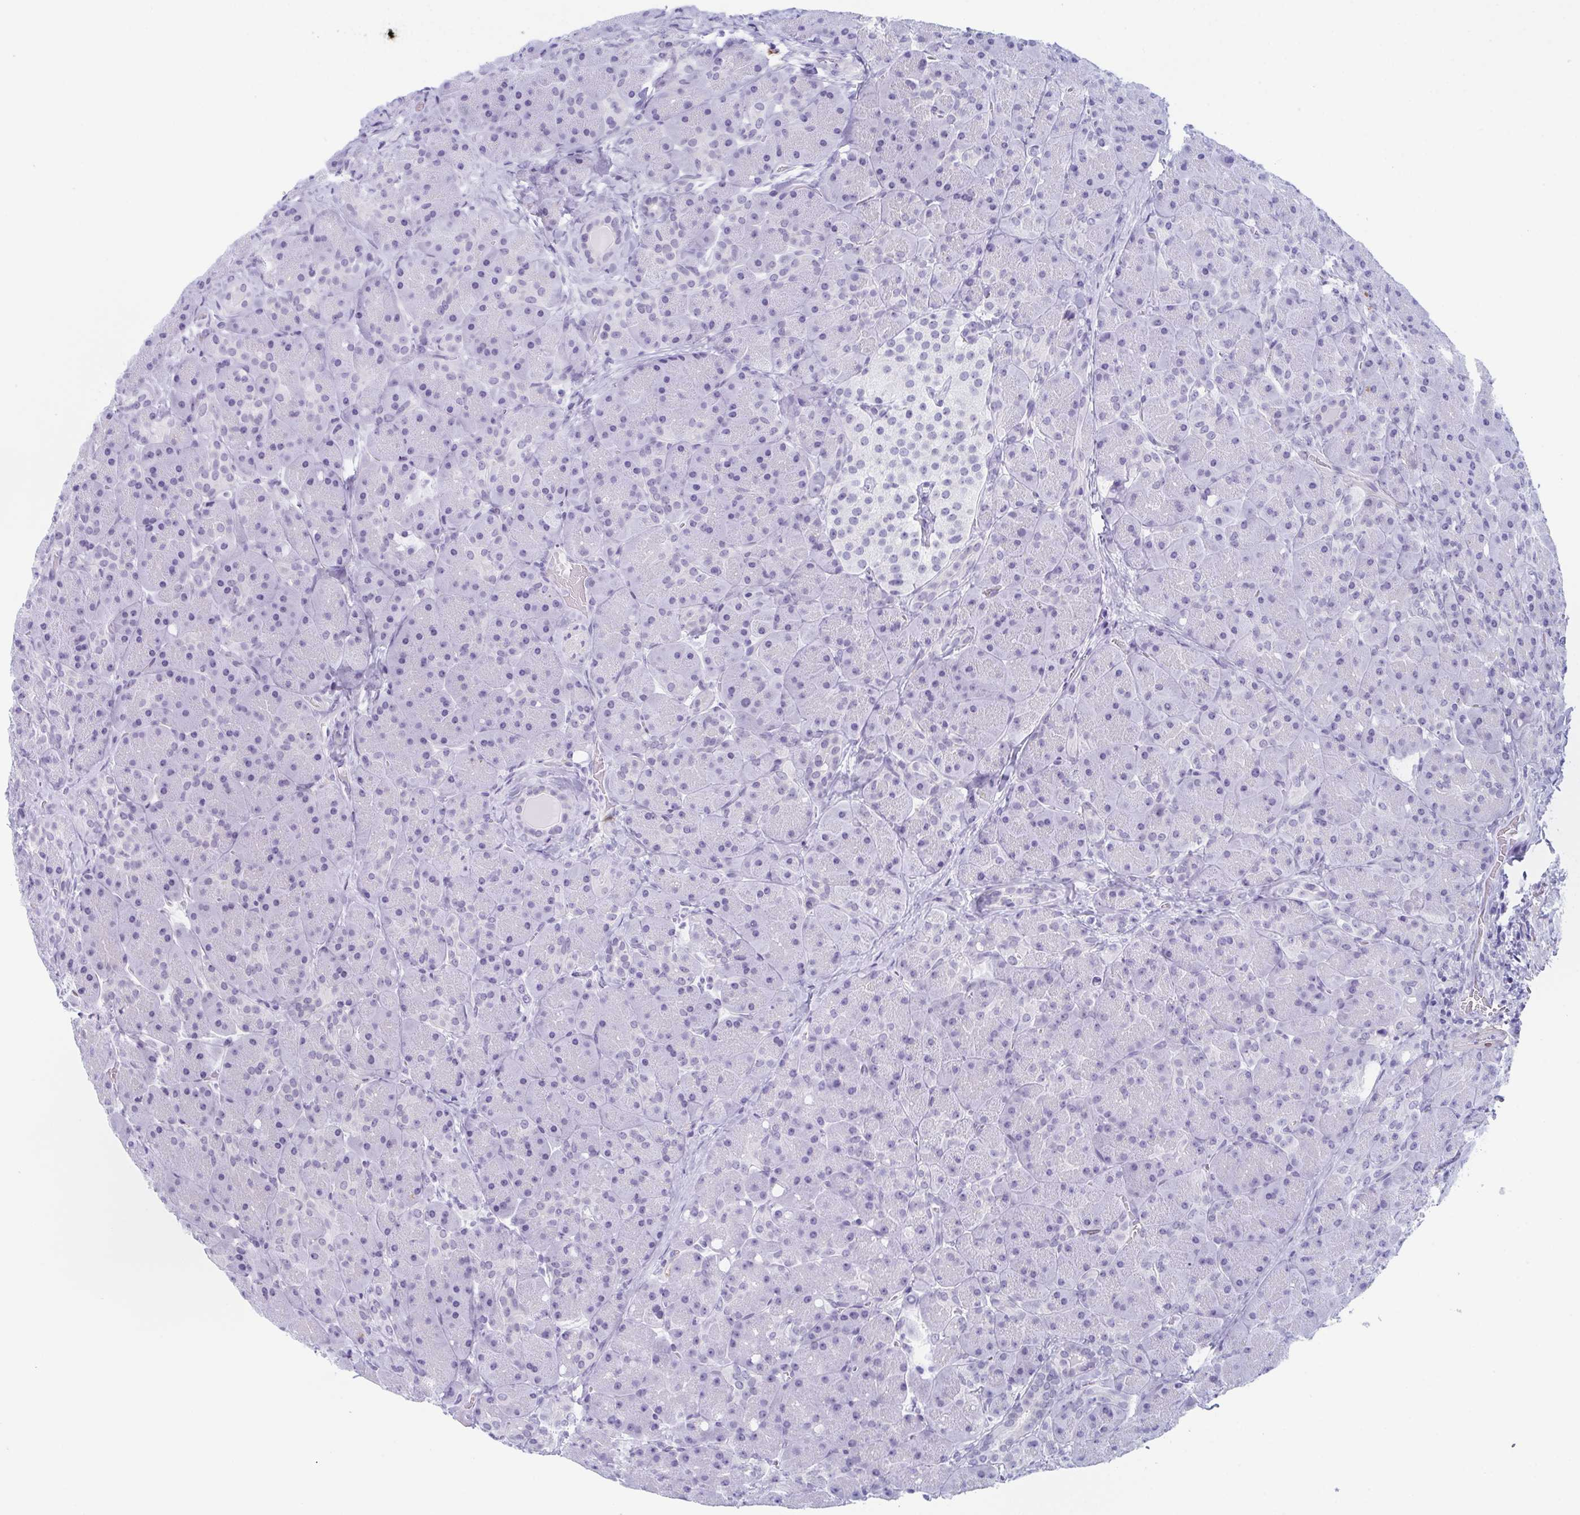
{"staining": {"intensity": "negative", "quantity": "none", "location": "none"}, "tissue": "pancreas", "cell_type": "Exocrine glandular cells", "image_type": "normal", "snomed": [{"axis": "morphology", "description": "Normal tissue, NOS"}, {"axis": "topography", "description": "Pancreas"}], "caption": "This histopathology image is of benign pancreas stained with immunohistochemistry to label a protein in brown with the nuclei are counter-stained blue. There is no positivity in exocrine glandular cells.", "gene": "ZFP64", "patient": {"sex": "male", "age": 55}}